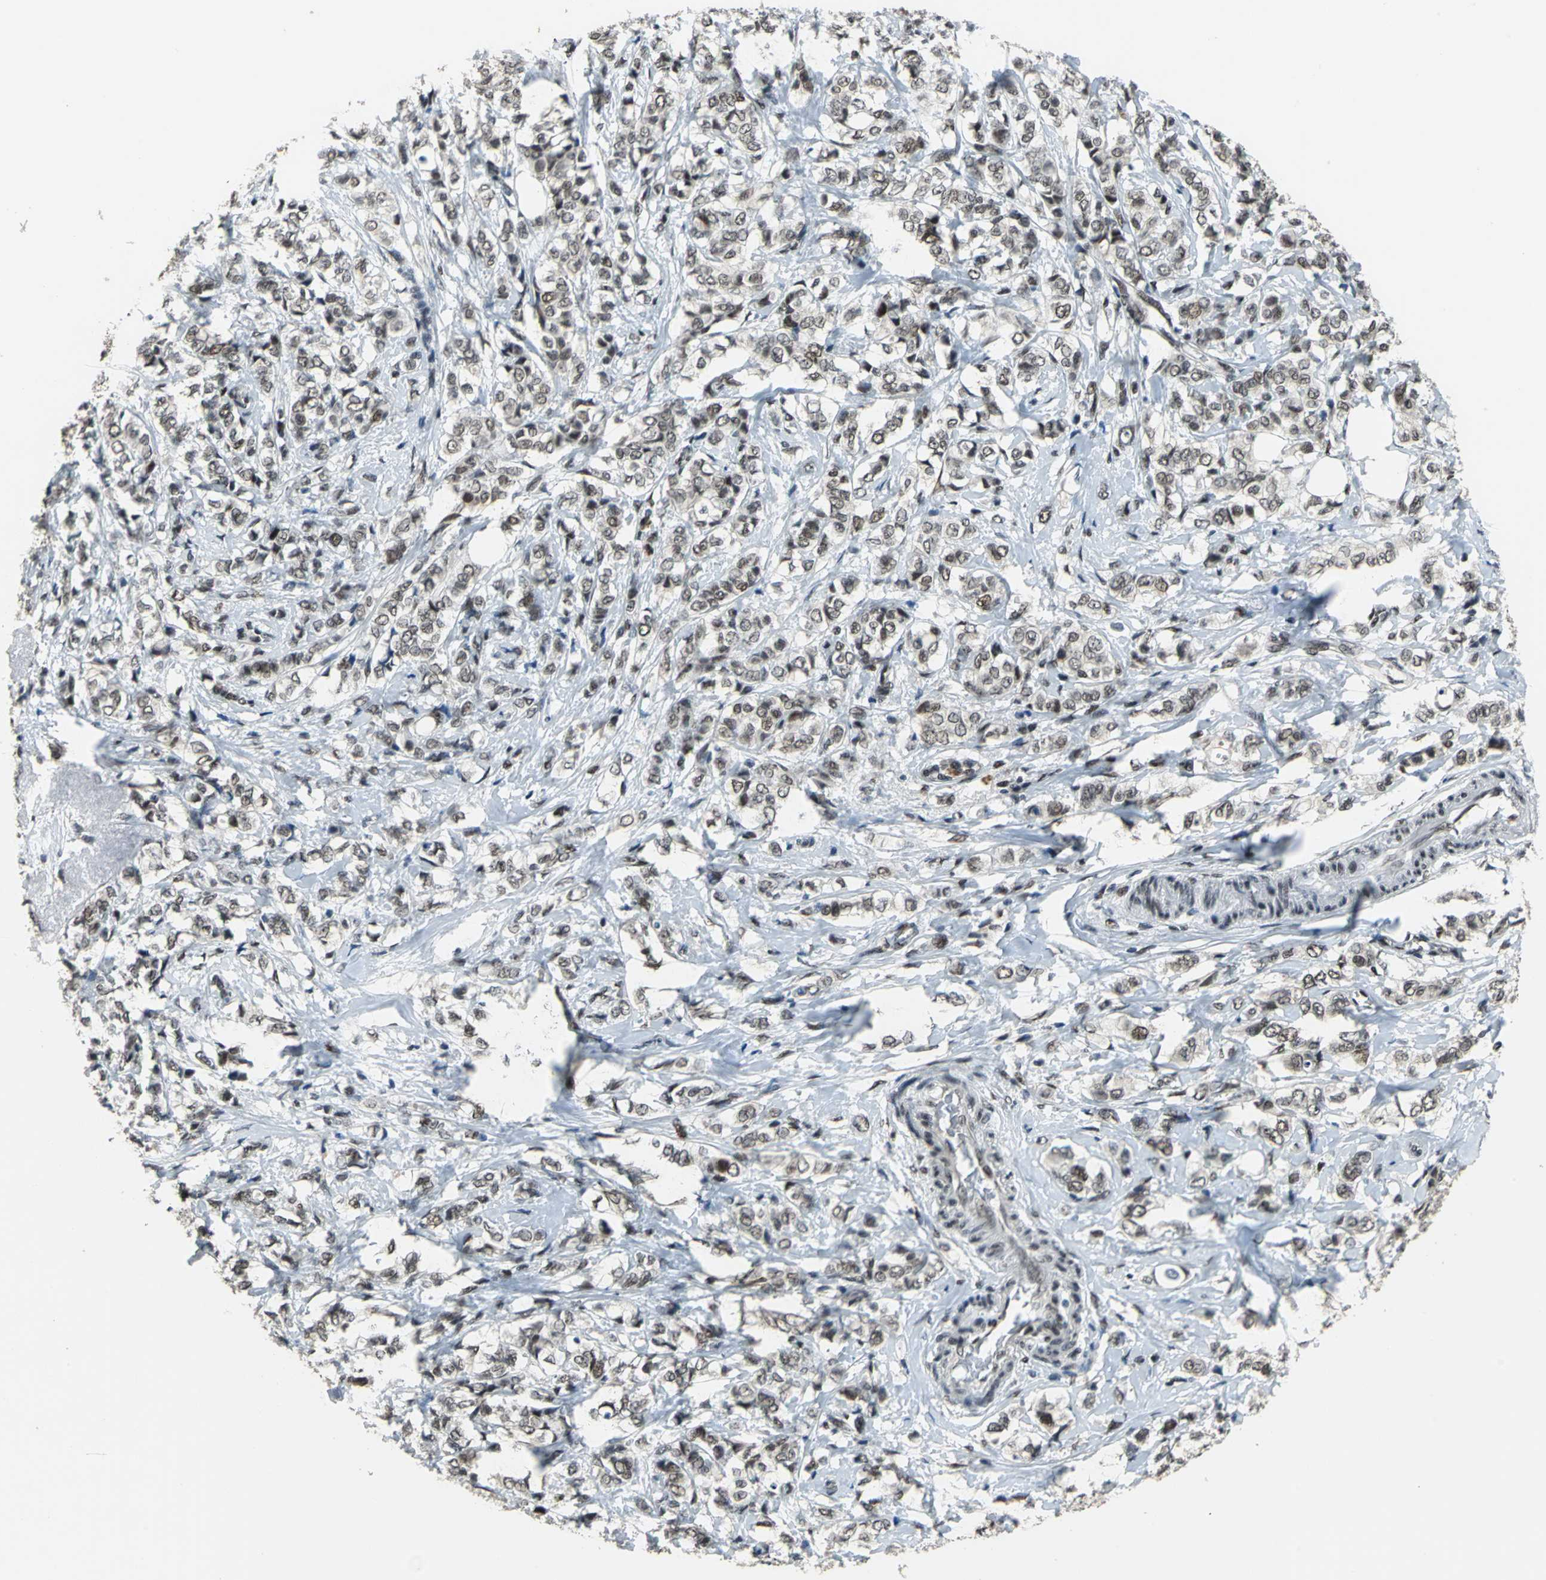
{"staining": {"intensity": "weak", "quantity": ">75%", "location": "nuclear"}, "tissue": "breast cancer", "cell_type": "Tumor cells", "image_type": "cancer", "snomed": [{"axis": "morphology", "description": "Lobular carcinoma"}, {"axis": "topography", "description": "Breast"}], "caption": "Lobular carcinoma (breast) stained for a protein (brown) reveals weak nuclear positive staining in approximately >75% of tumor cells.", "gene": "ELF2", "patient": {"sex": "female", "age": 60}}